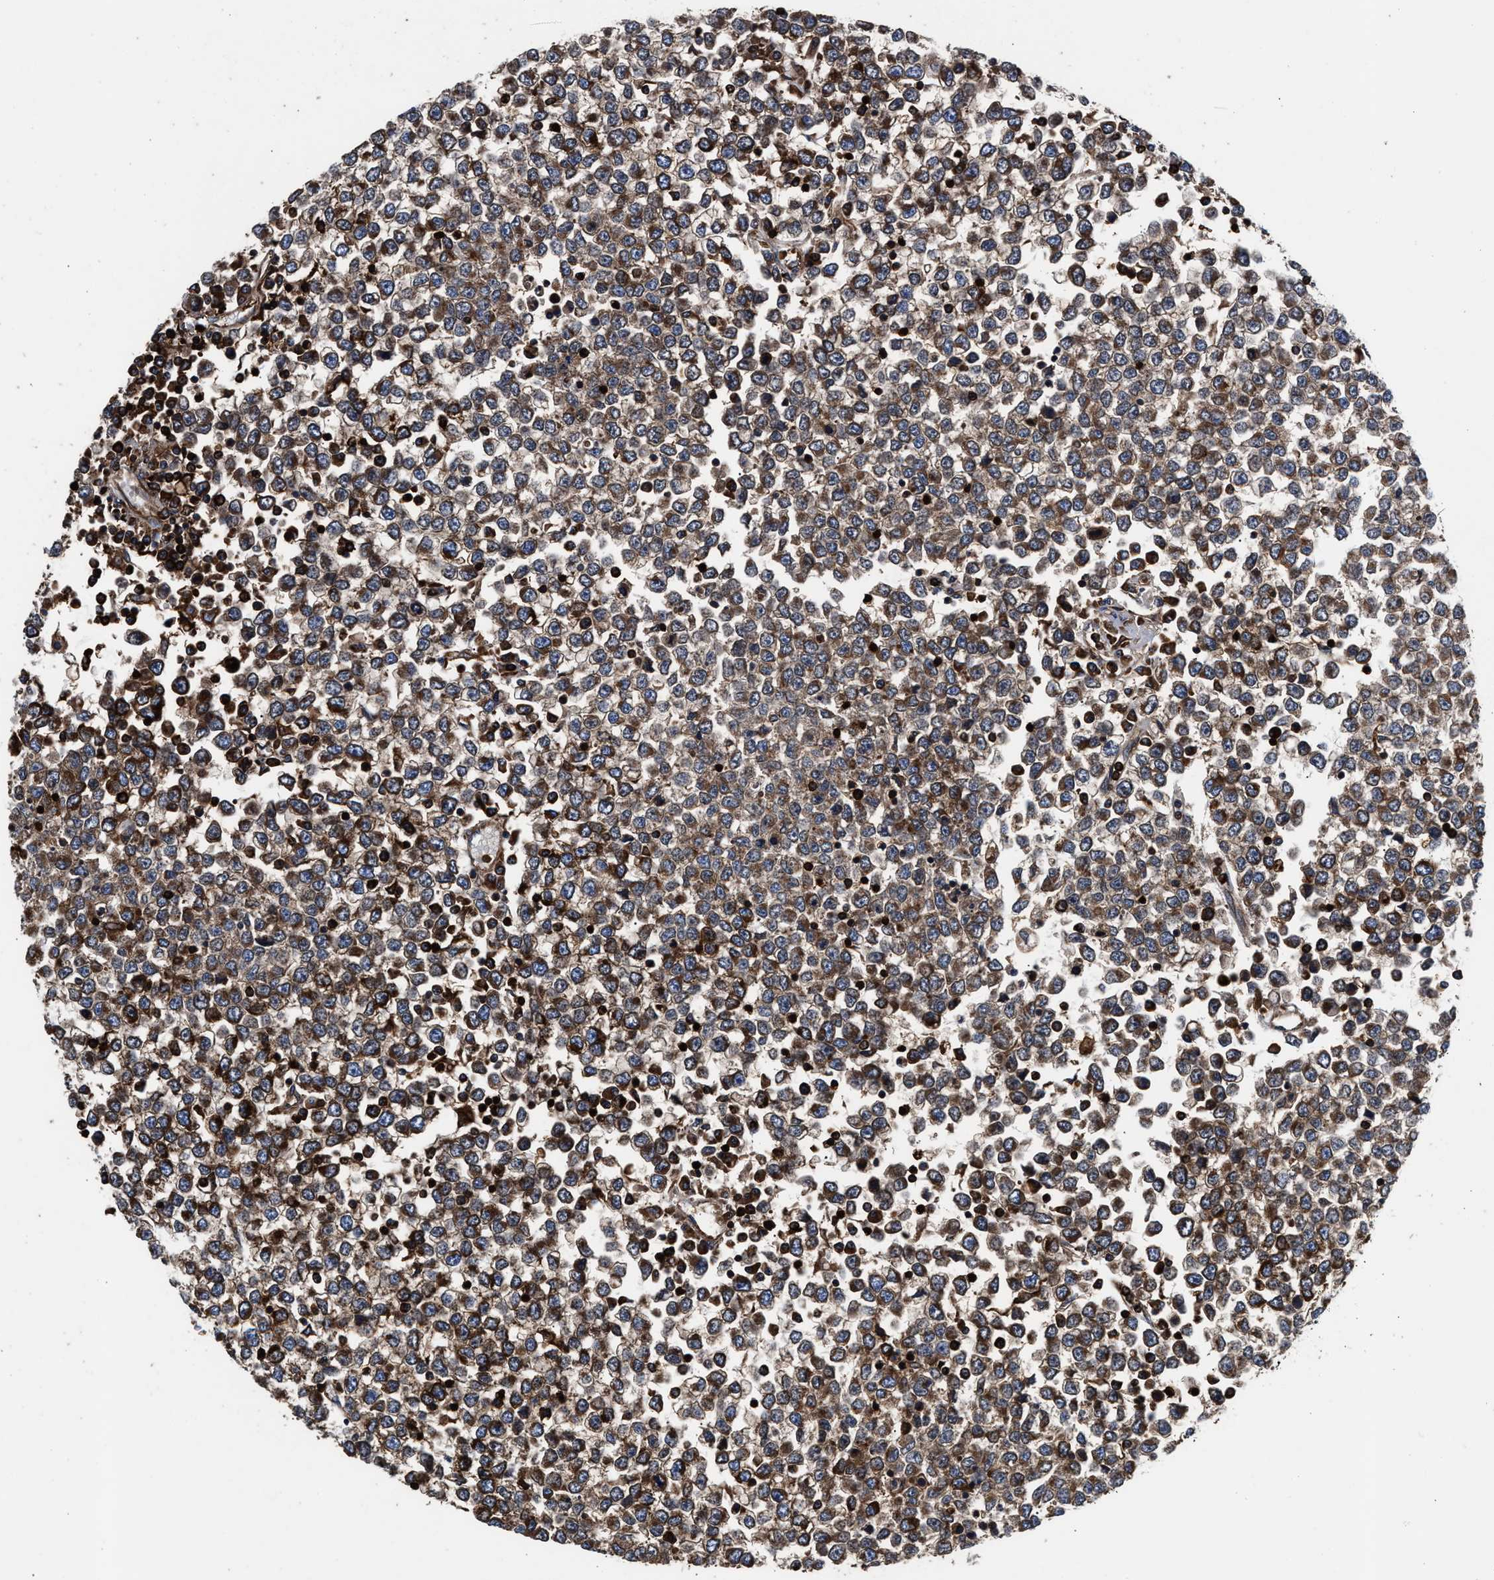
{"staining": {"intensity": "strong", "quantity": ">75%", "location": "cytoplasmic/membranous"}, "tissue": "testis cancer", "cell_type": "Tumor cells", "image_type": "cancer", "snomed": [{"axis": "morphology", "description": "Seminoma, NOS"}, {"axis": "topography", "description": "Testis"}], "caption": "Testis seminoma tissue demonstrates strong cytoplasmic/membranous expression in approximately >75% of tumor cells, visualized by immunohistochemistry. (Stains: DAB in brown, nuclei in blue, Microscopy: brightfield microscopy at high magnification).", "gene": "KYAT1", "patient": {"sex": "male", "age": 65}}